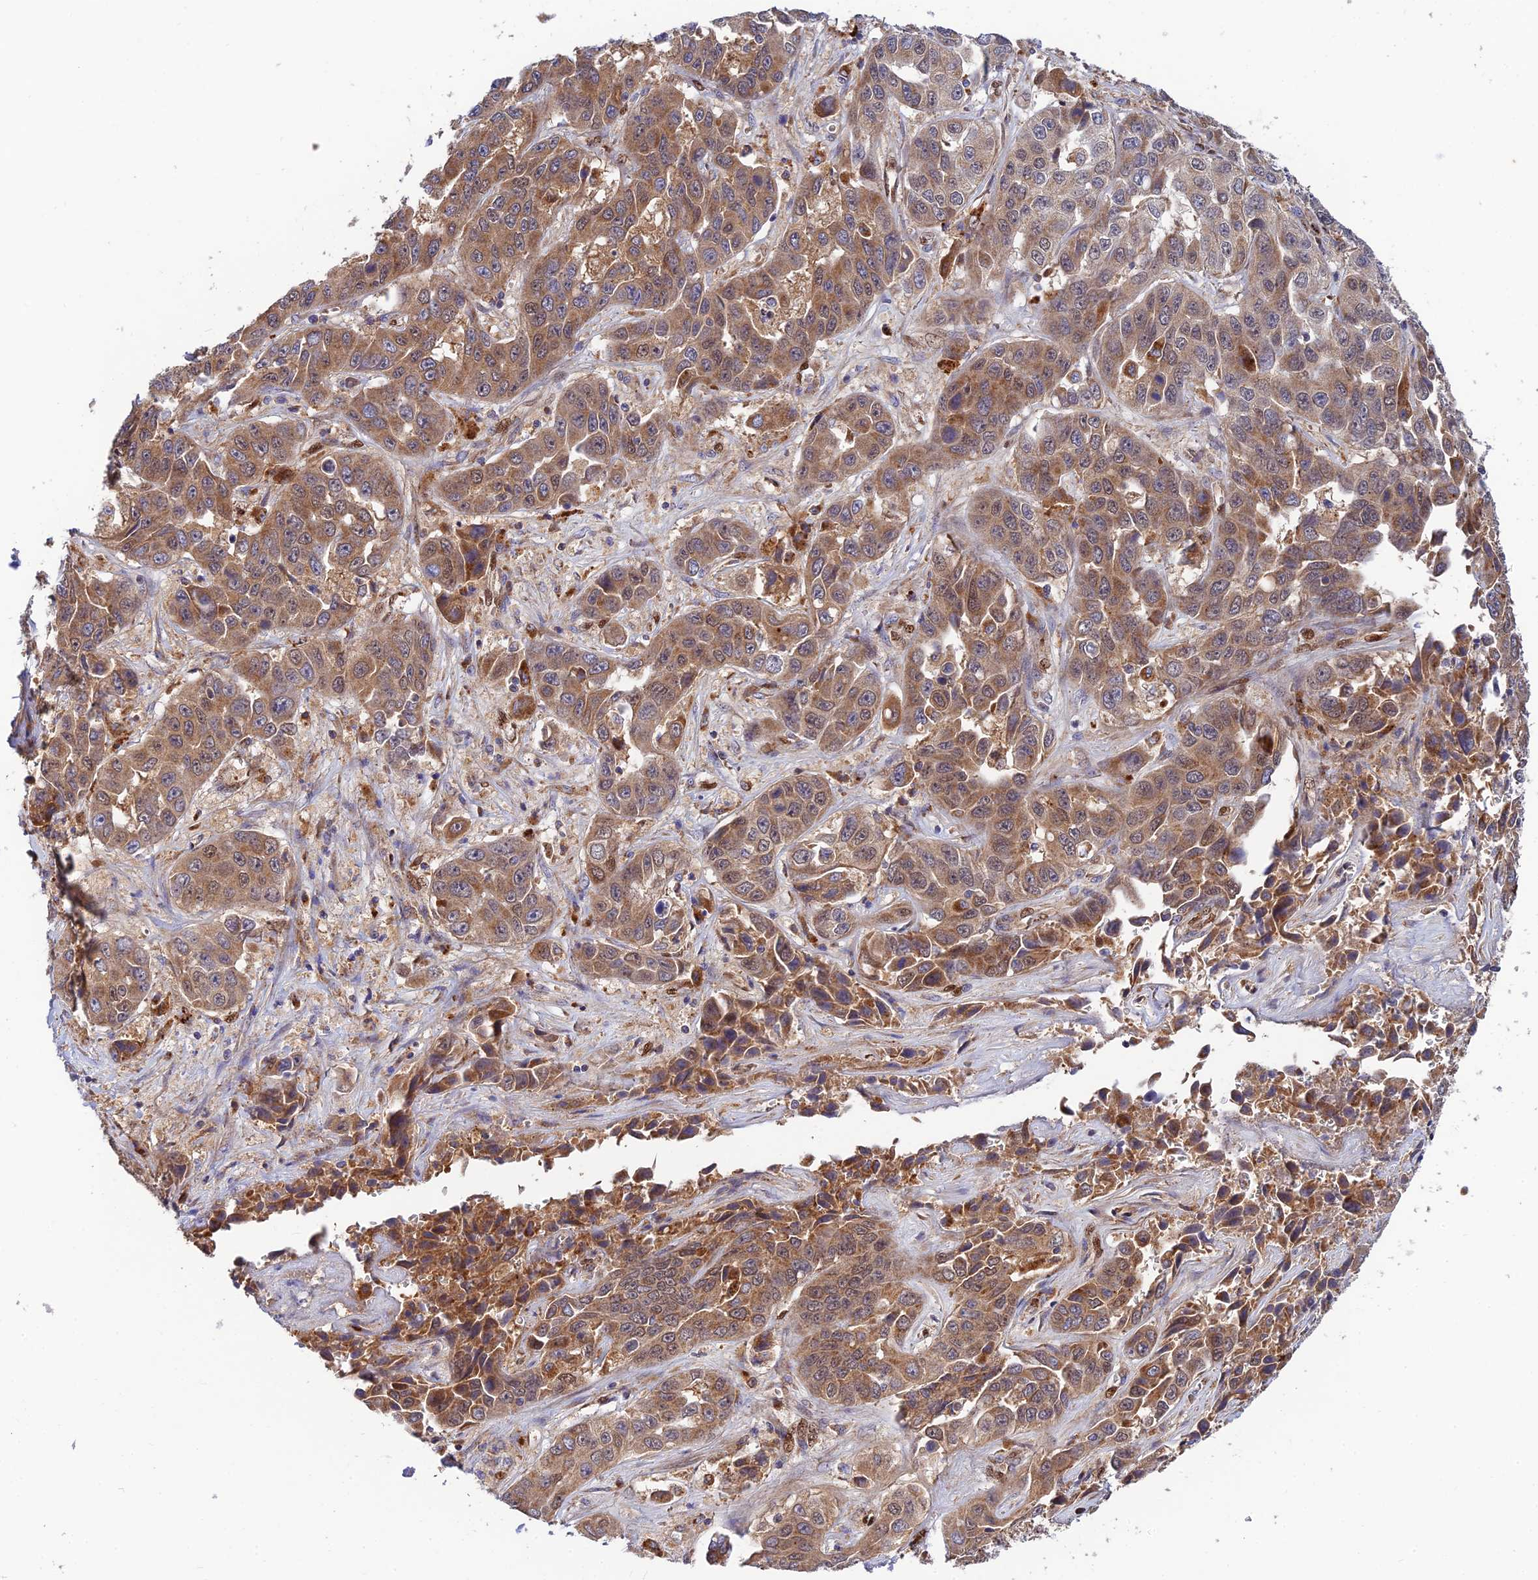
{"staining": {"intensity": "moderate", "quantity": ">75%", "location": "cytoplasmic/membranous"}, "tissue": "liver cancer", "cell_type": "Tumor cells", "image_type": "cancer", "snomed": [{"axis": "morphology", "description": "Cholangiocarcinoma"}, {"axis": "topography", "description": "Liver"}], "caption": "Protein expression analysis of liver cancer (cholangiocarcinoma) demonstrates moderate cytoplasmic/membranous staining in about >75% of tumor cells.", "gene": "PODNL1", "patient": {"sex": "female", "age": 52}}